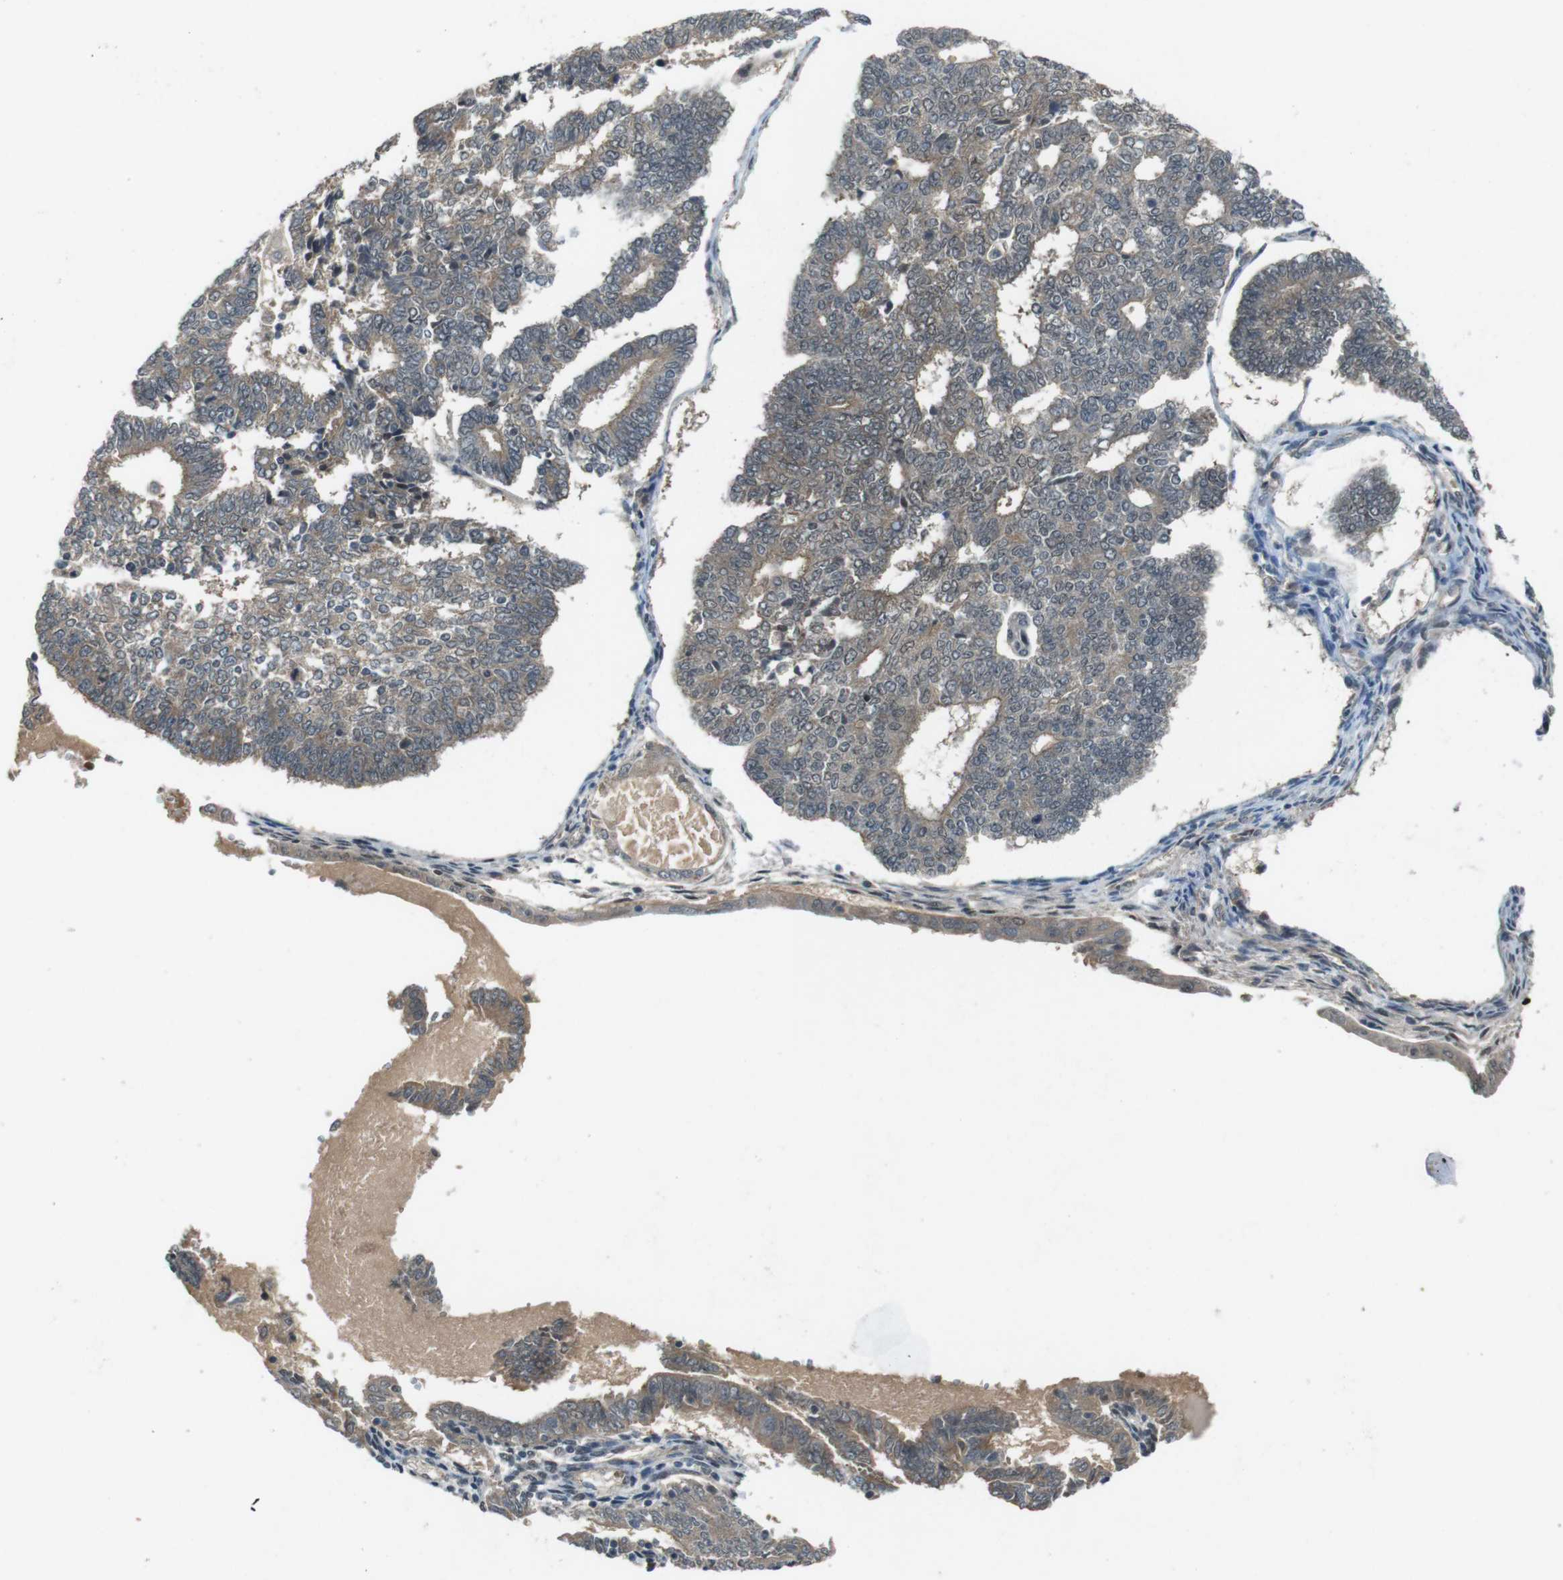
{"staining": {"intensity": "weak", "quantity": ">75%", "location": "cytoplasmic/membranous"}, "tissue": "endometrial cancer", "cell_type": "Tumor cells", "image_type": "cancer", "snomed": [{"axis": "morphology", "description": "Adenocarcinoma, NOS"}, {"axis": "topography", "description": "Endometrium"}], "caption": "Endometrial cancer was stained to show a protein in brown. There is low levels of weak cytoplasmic/membranous staining in approximately >75% of tumor cells. The staining was performed using DAB, with brown indicating positive protein expression. Nuclei are stained blue with hematoxylin.", "gene": "MAPKAPK5", "patient": {"sex": "female", "age": 70}}